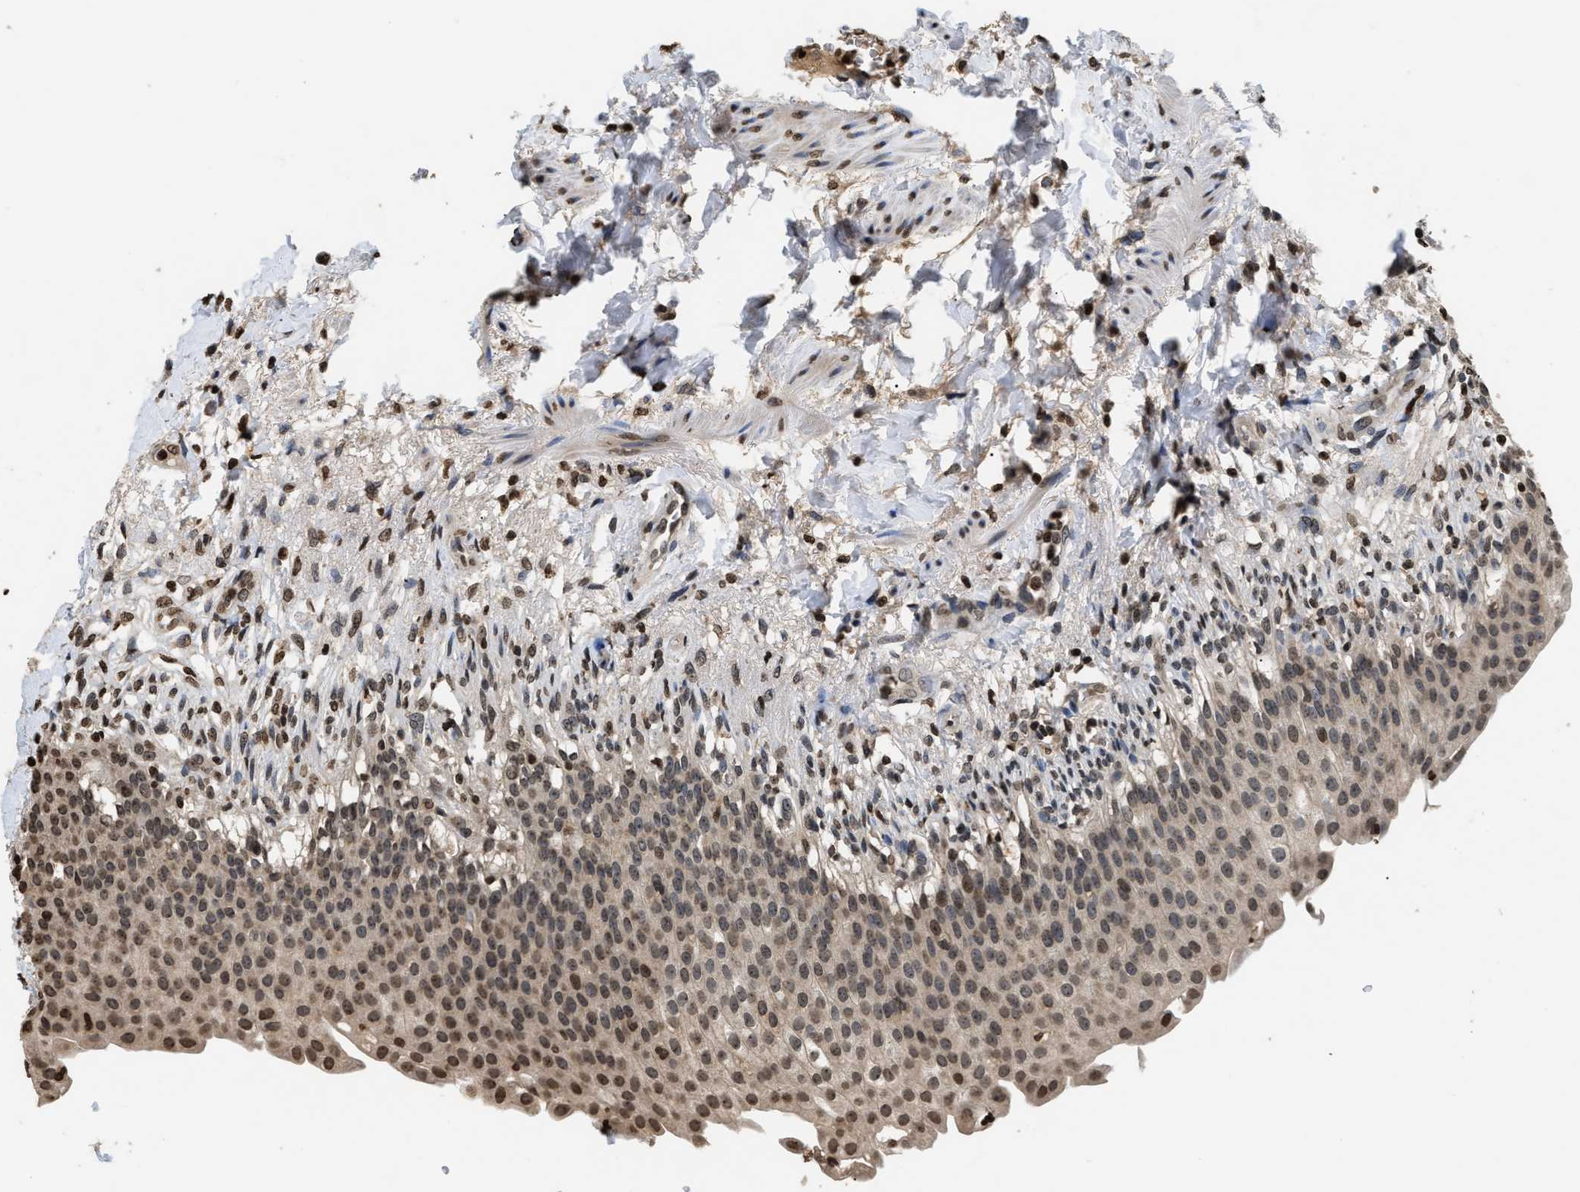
{"staining": {"intensity": "moderate", "quantity": ">75%", "location": "nuclear"}, "tissue": "urinary bladder", "cell_type": "Urothelial cells", "image_type": "normal", "snomed": [{"axis": "morphology", "description": "Normal tissue, NOS"}, {"axis": "topography", "description": "Urinary bladder"}], "caption": "Urothelial cells reveal medium levels of moderate nuclear positivity in about >75% of cells in benign urinary bladder.", "gene": "DNASE1L3", "patient": {"sex": "female", "age": 60}}